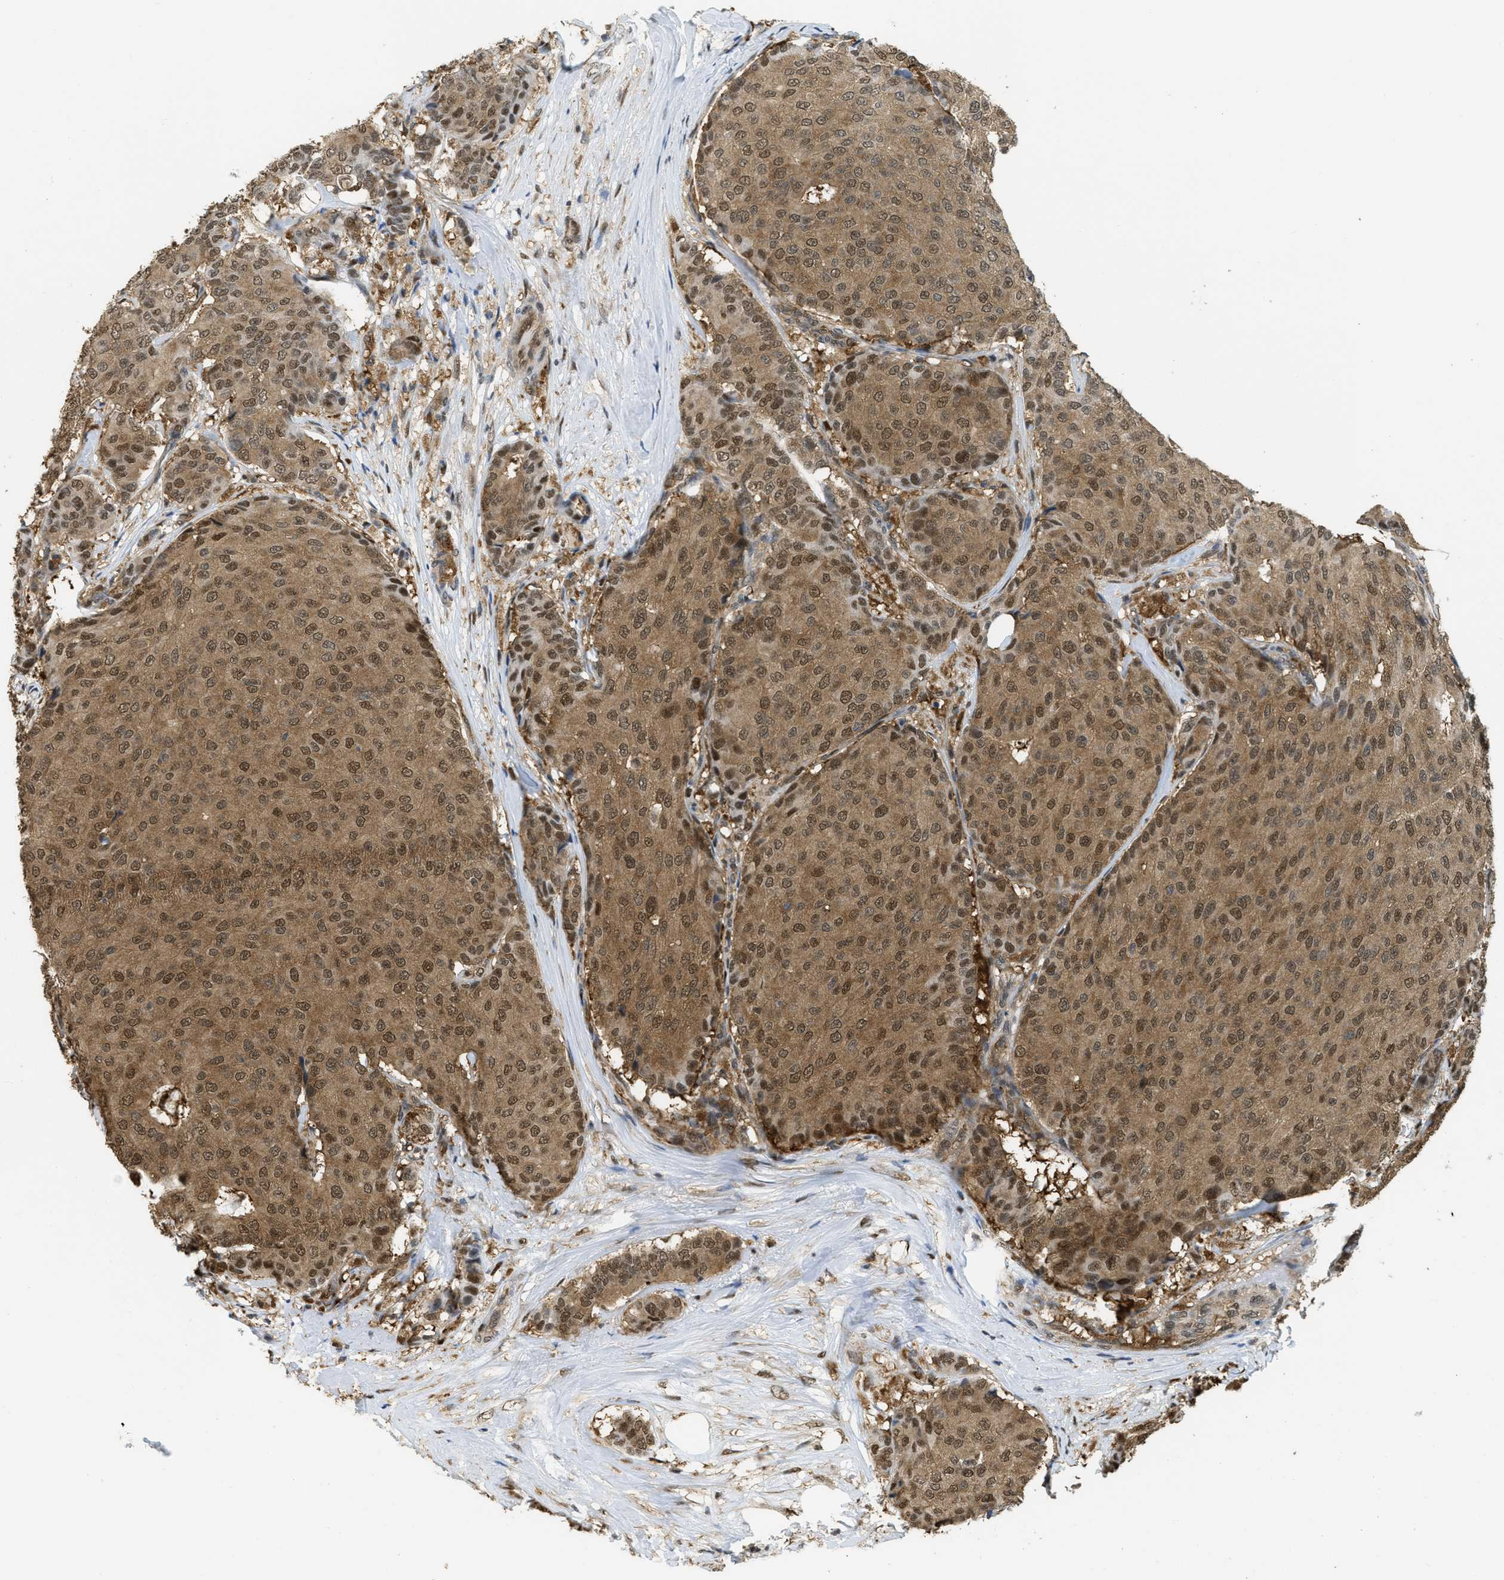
{"staining": {"intensity": "moderate", "quantity": ">75%", "location": "cytoplasmic/membranous,nuclear"}, "tissue": "breast cancer", "cell_type": "Tumor cells", "image_type": "cancer", "snomed": [{"axis": "morphology", "description": "Duct carcinoma"}, {"axis": "topography", "description": "Breast"}], "caption": "Breast cancer (intraductal carcinoma) was stained to show a protein in brown. There is medium levels of moderate cytoplasmic/membranous and nuclear staining in approximately >75% of tumor cells.", "gene": "PSMC5", "patient": {"sex": "female", "age": 75}}